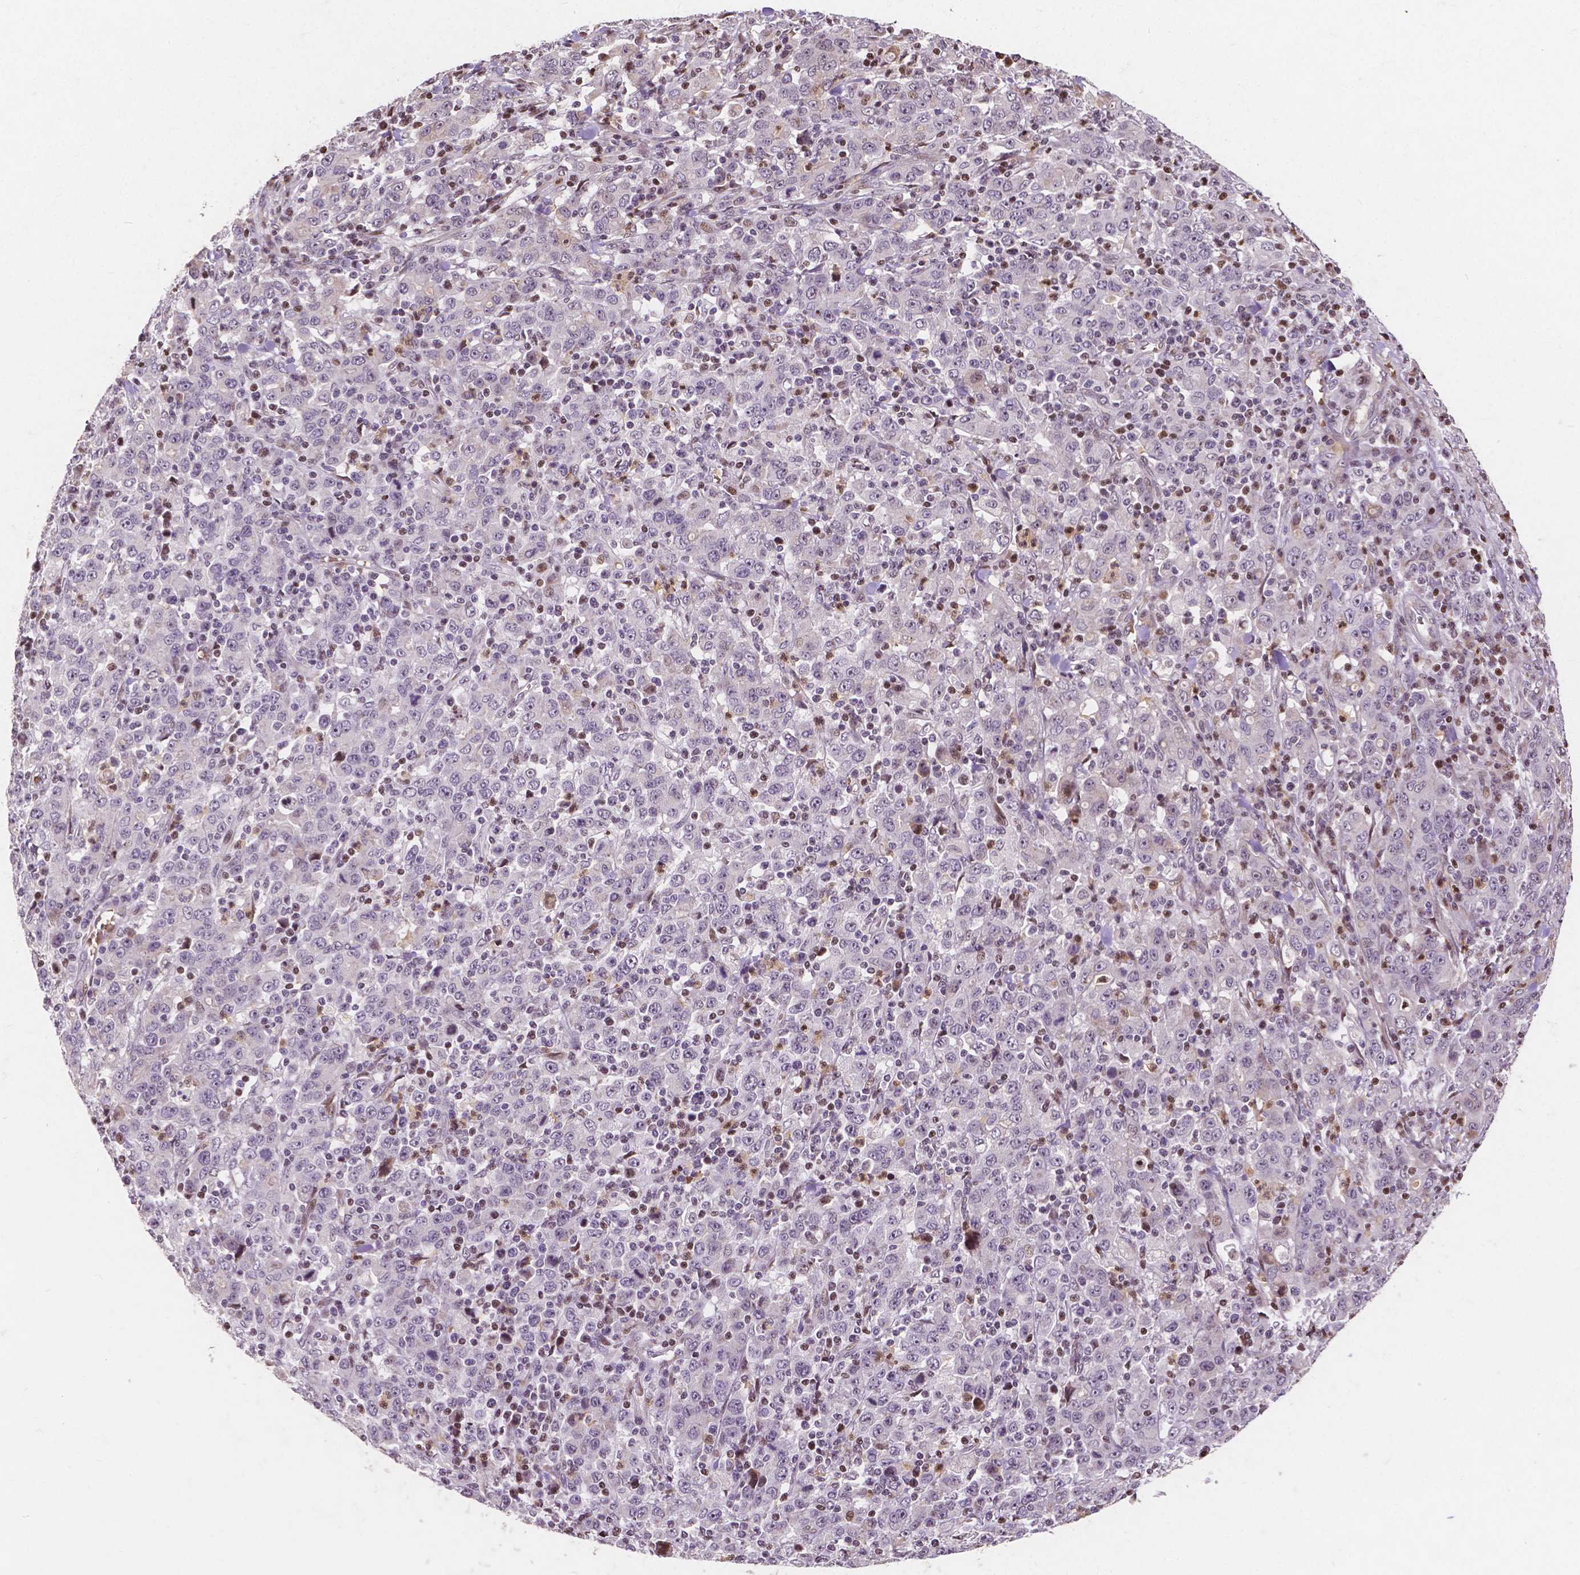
{"staining": {"intensity": "negative", "quantity": "none", "location": "none"}, "tissue": "stomach cancer", "cell_type": "Tumor cells", "image_type": "cancer", "snomed": [{"axis": "morphology", "description": "Adenocarcinoma, NOS"}, {"axis": "topography", "description": "Stomach, upper"}], "caption": "An immunohistochemistry (IHC) image of stomach cancer is shown. There is no staining in tumor cells of stomach cancer. (IHC, brightfield microscopy, high magnification).", "gene": "PTPN18", "patient": {"sex": "male", "age": 69}}